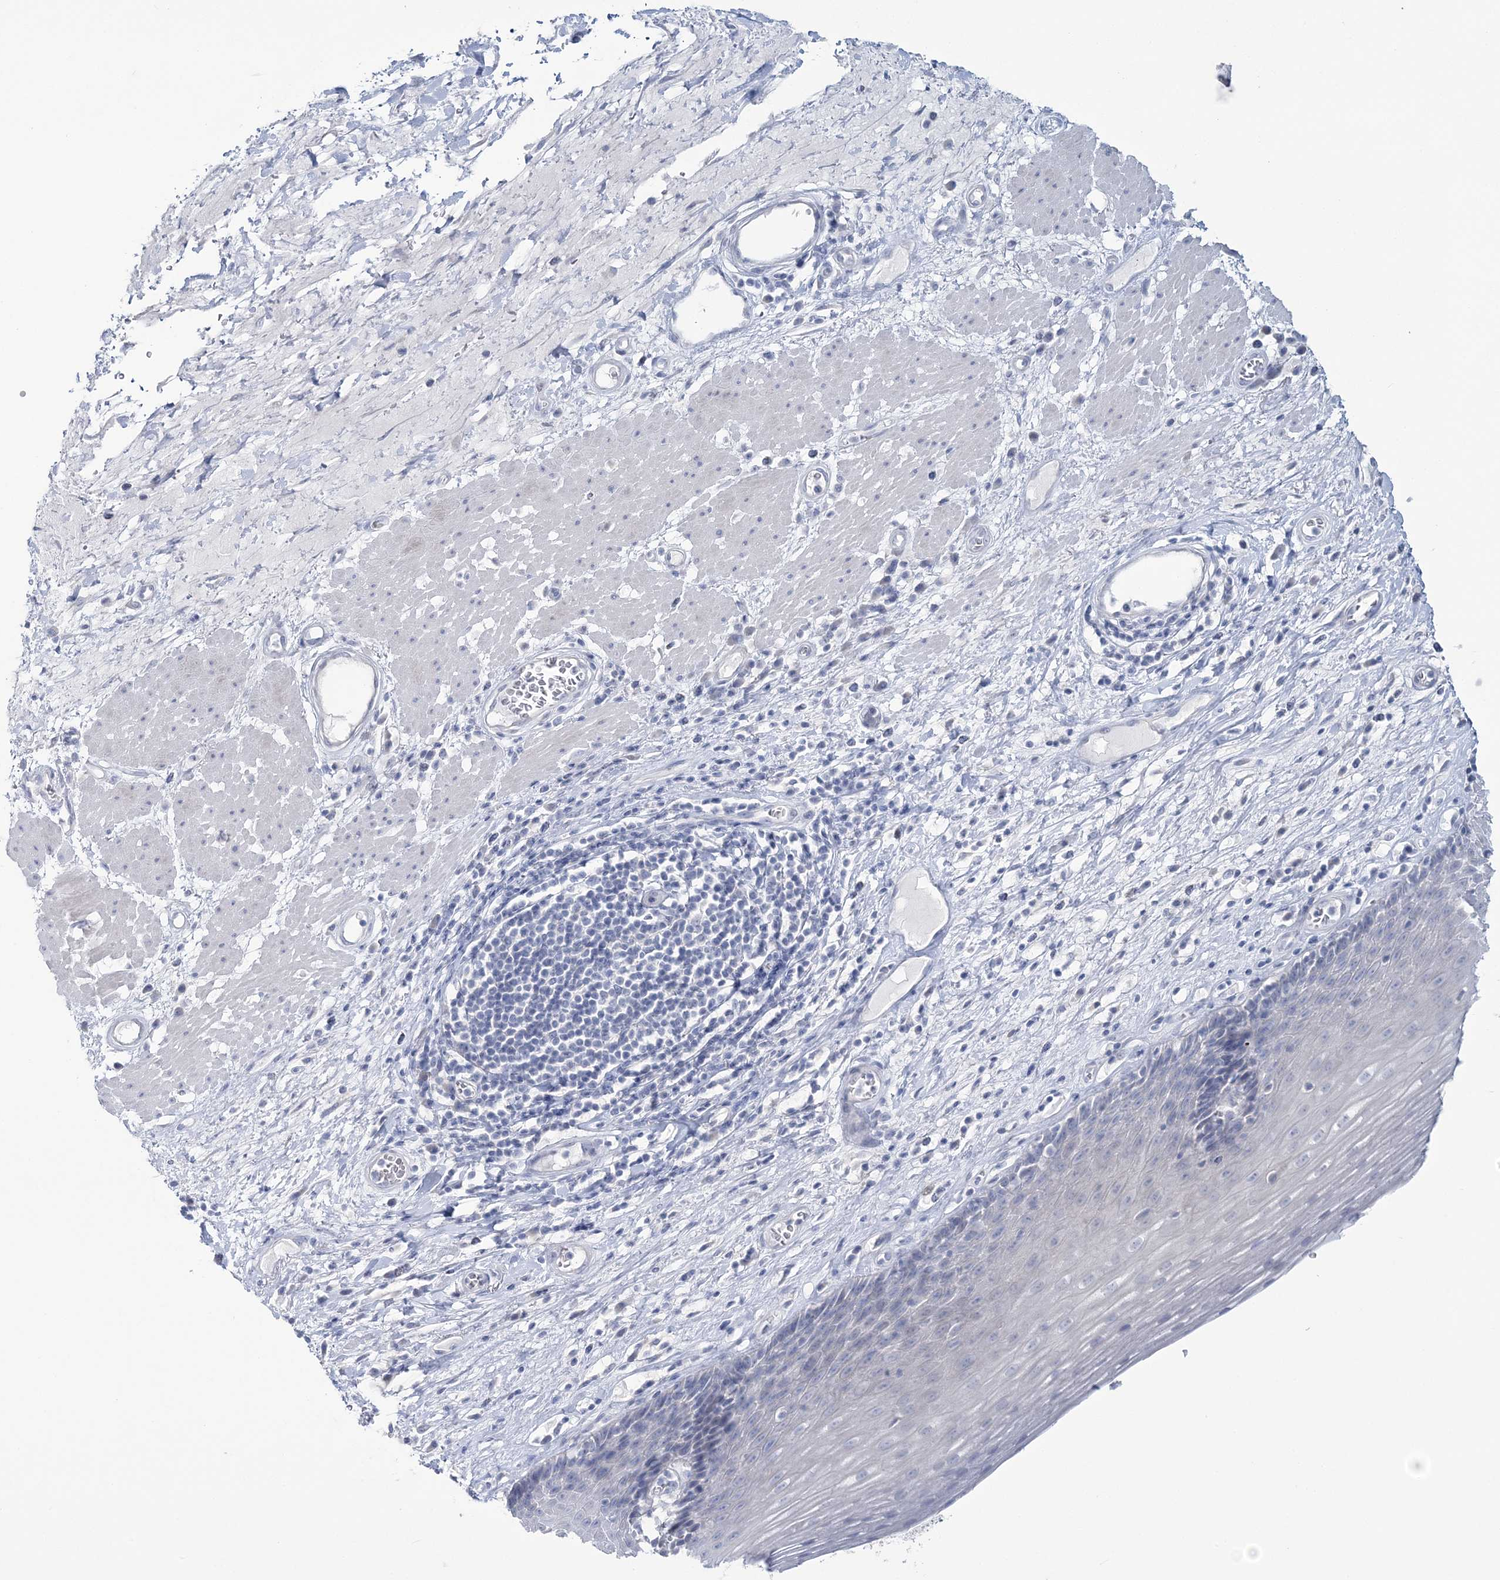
{"staining": {"intensity": "negative", "quantity": "none", "location": "none"}, "tissue": "esophagus", "cell_type": "Squamous epithelial cells", "image_type": "normal", "snomed": [{"axis": "morphology", "description": "Normal tissue, NOS"}, {"axis": "topography", "description": "Esophagus"}], "caption": "An image of human esophagus is negative for staining in squamous epithelial cells. Brightfield microscopy of immunohistochemistry (IHC) stained with DAB (brown) and hematoxylin (blue), captured at high magnification.", "gene": "CYP3A4", "patient": {"sex": "male", "age": 62}}